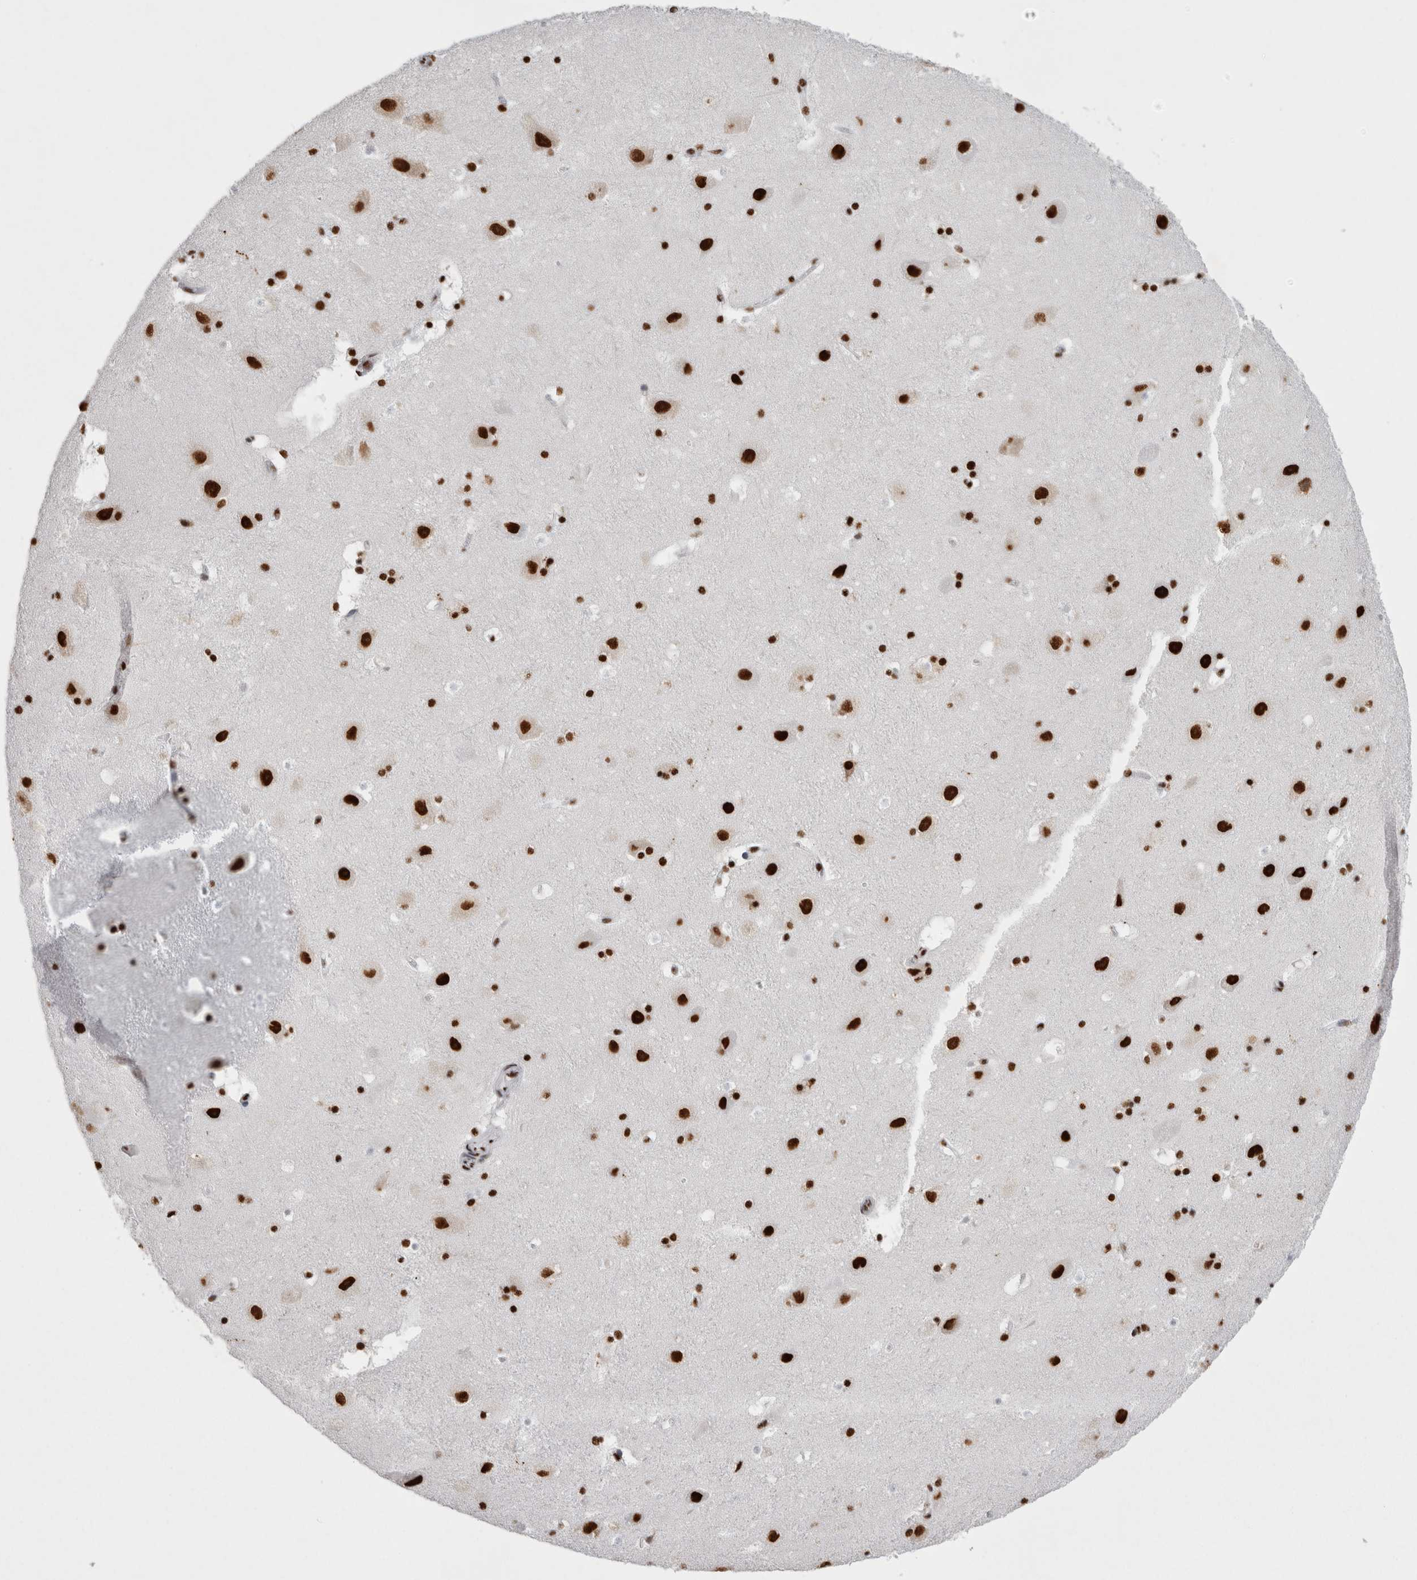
{"staining": {"intensity": "strong", "quantity": ">75%", "location": "nuclear"}, "tissue": "hippocampus", "cell_type": "Glial cells", "image_type": "normal", "snomed": [{"axis": "morphology", "description": "Normal tissue, NOS"}, {"axis": "topography", "description": "Hippocampus"}], "caption": "About >75% of glial cells in normal human hippocampus exhibit strong nuclear protein expression as visualized by brown immunohistochemical staining.", "gene": "ALPK3", "patient": {"sex": "male", "age": 45}}